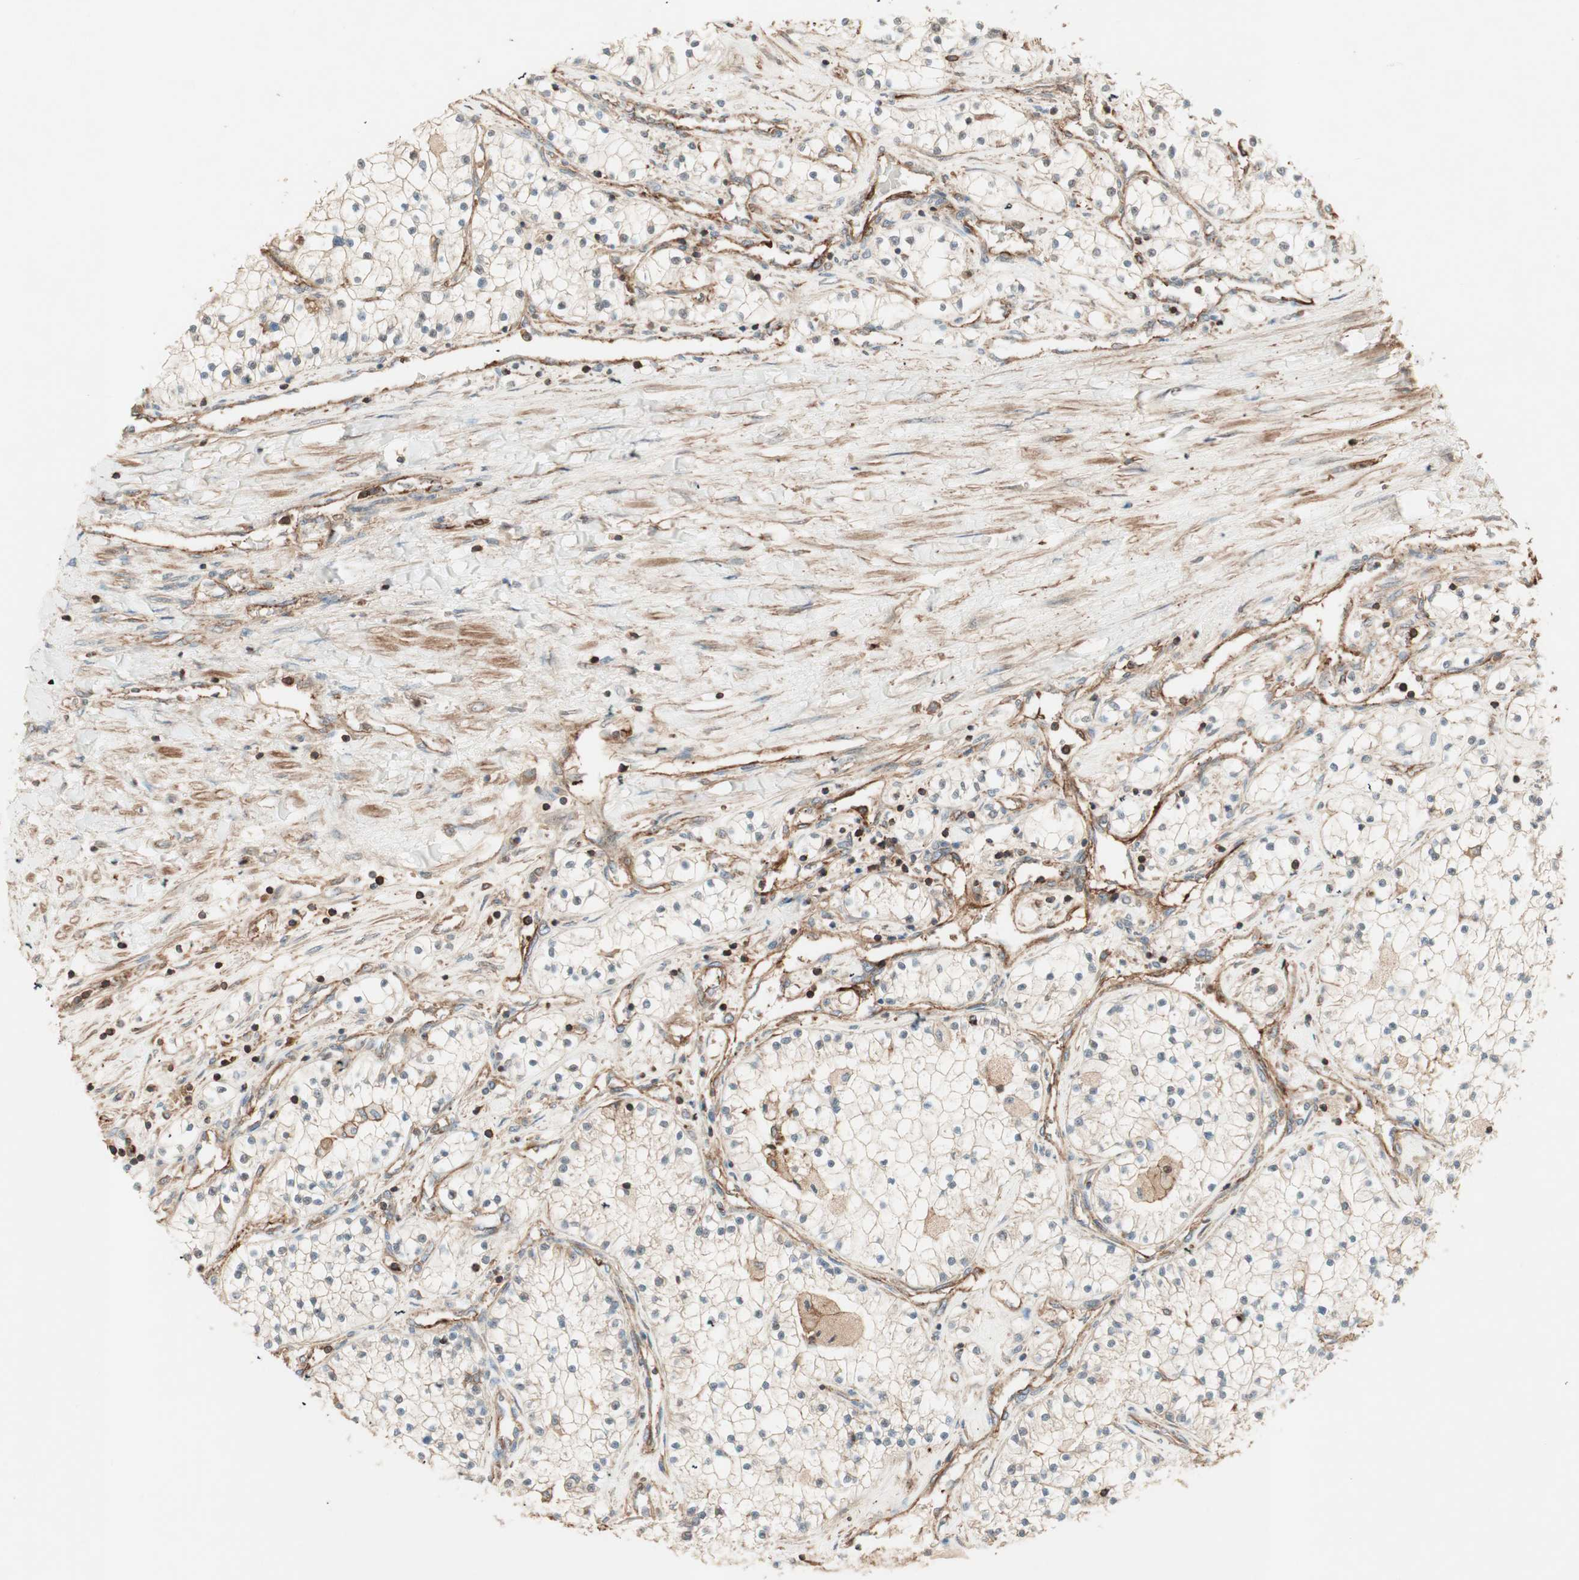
{"staining": {"intensity": "weak", "quantity": "<25%", "location": "cytoplasmic/membranous"}, "tissue": "renal cancer", "cell_type": "Tumor cells", "image_type": "cancer", "snomed": [{"axis": "morphology", "description": "Adenocarcinoma, NOS"}, {"axis": "topography", "description": "Kidney"}], "caption": "Adenocarcinoma (renal) was stained to show a protein in brown. There is no significant positivity in tumor cells. Brightfield microscopy of immunohistochemistry (IHC) stained with DAB (3,3'-diaminobenzidine) (brown) and hematoxylin (blue), captured at high magnification.", "gene": "TCP11L1", "patient": {"sex": "male", "age": 68}}